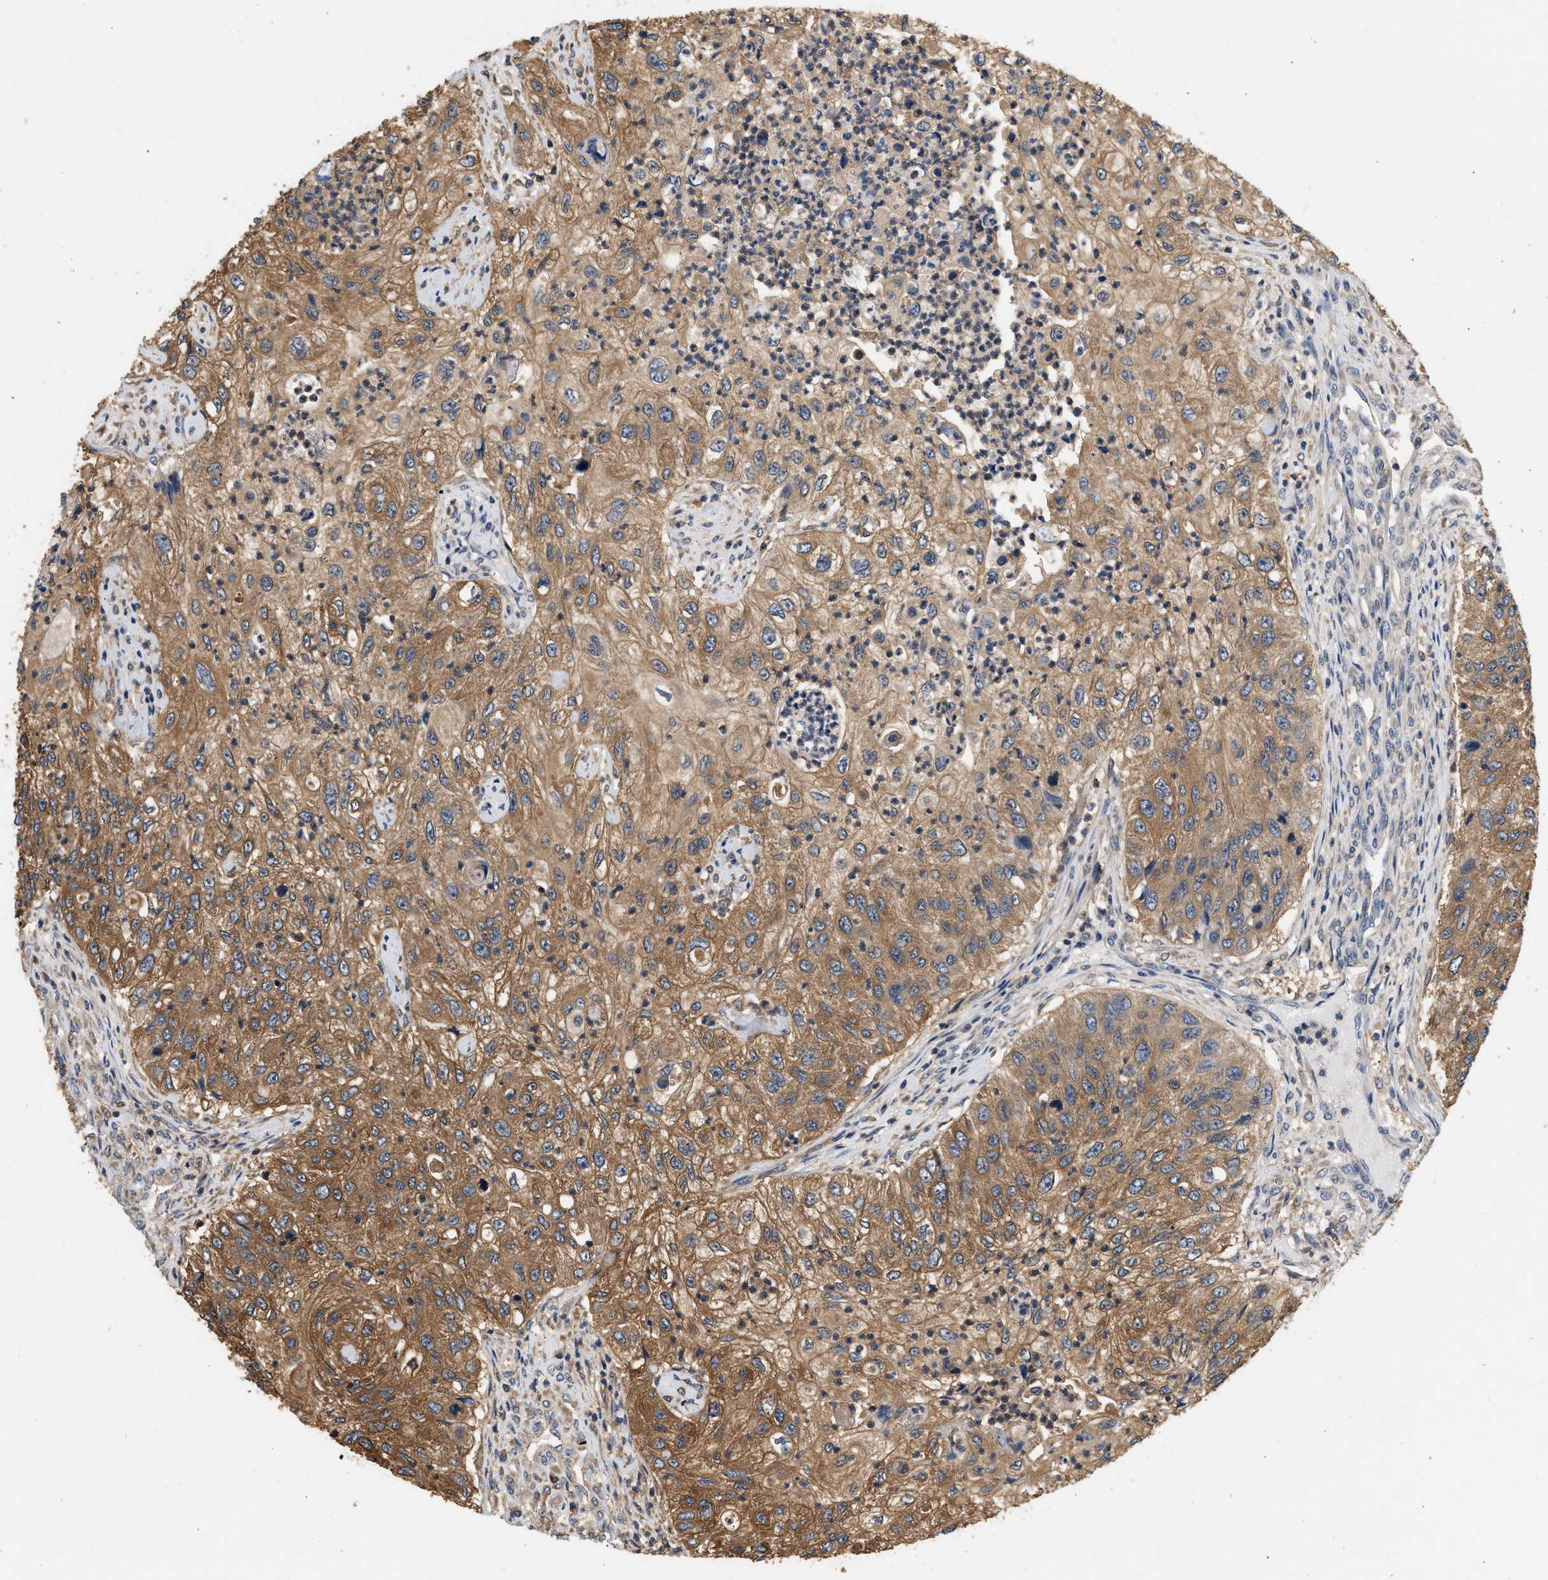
{"staining": {"intensity": "moderate", "quantity": ">75%", "location": "cytoplasmic/membranous"}, "tissue": "urothelial cancer", "cell_type": "Tumor cells", "image_type": "cancer", "snomed": [{"axis": "morphology", "description": "Urothelial carcinoma, High grade"}, {"axis": "topography", "description": "Urinary bladder"}], "caption": "High-magnification brightfield microscopy of urothelial carcinoma (high-grade) stained with DAB (3,3'-diaminobenzidine) (brown) and counterstained with hematoxylin (blue). tumor cells exhibit moderate cytoplasmic/membranous staining is appreciated in approximately>75% of cells.", "gene": "FAM78A", "patient": {"sex": "female", "age": 60}}